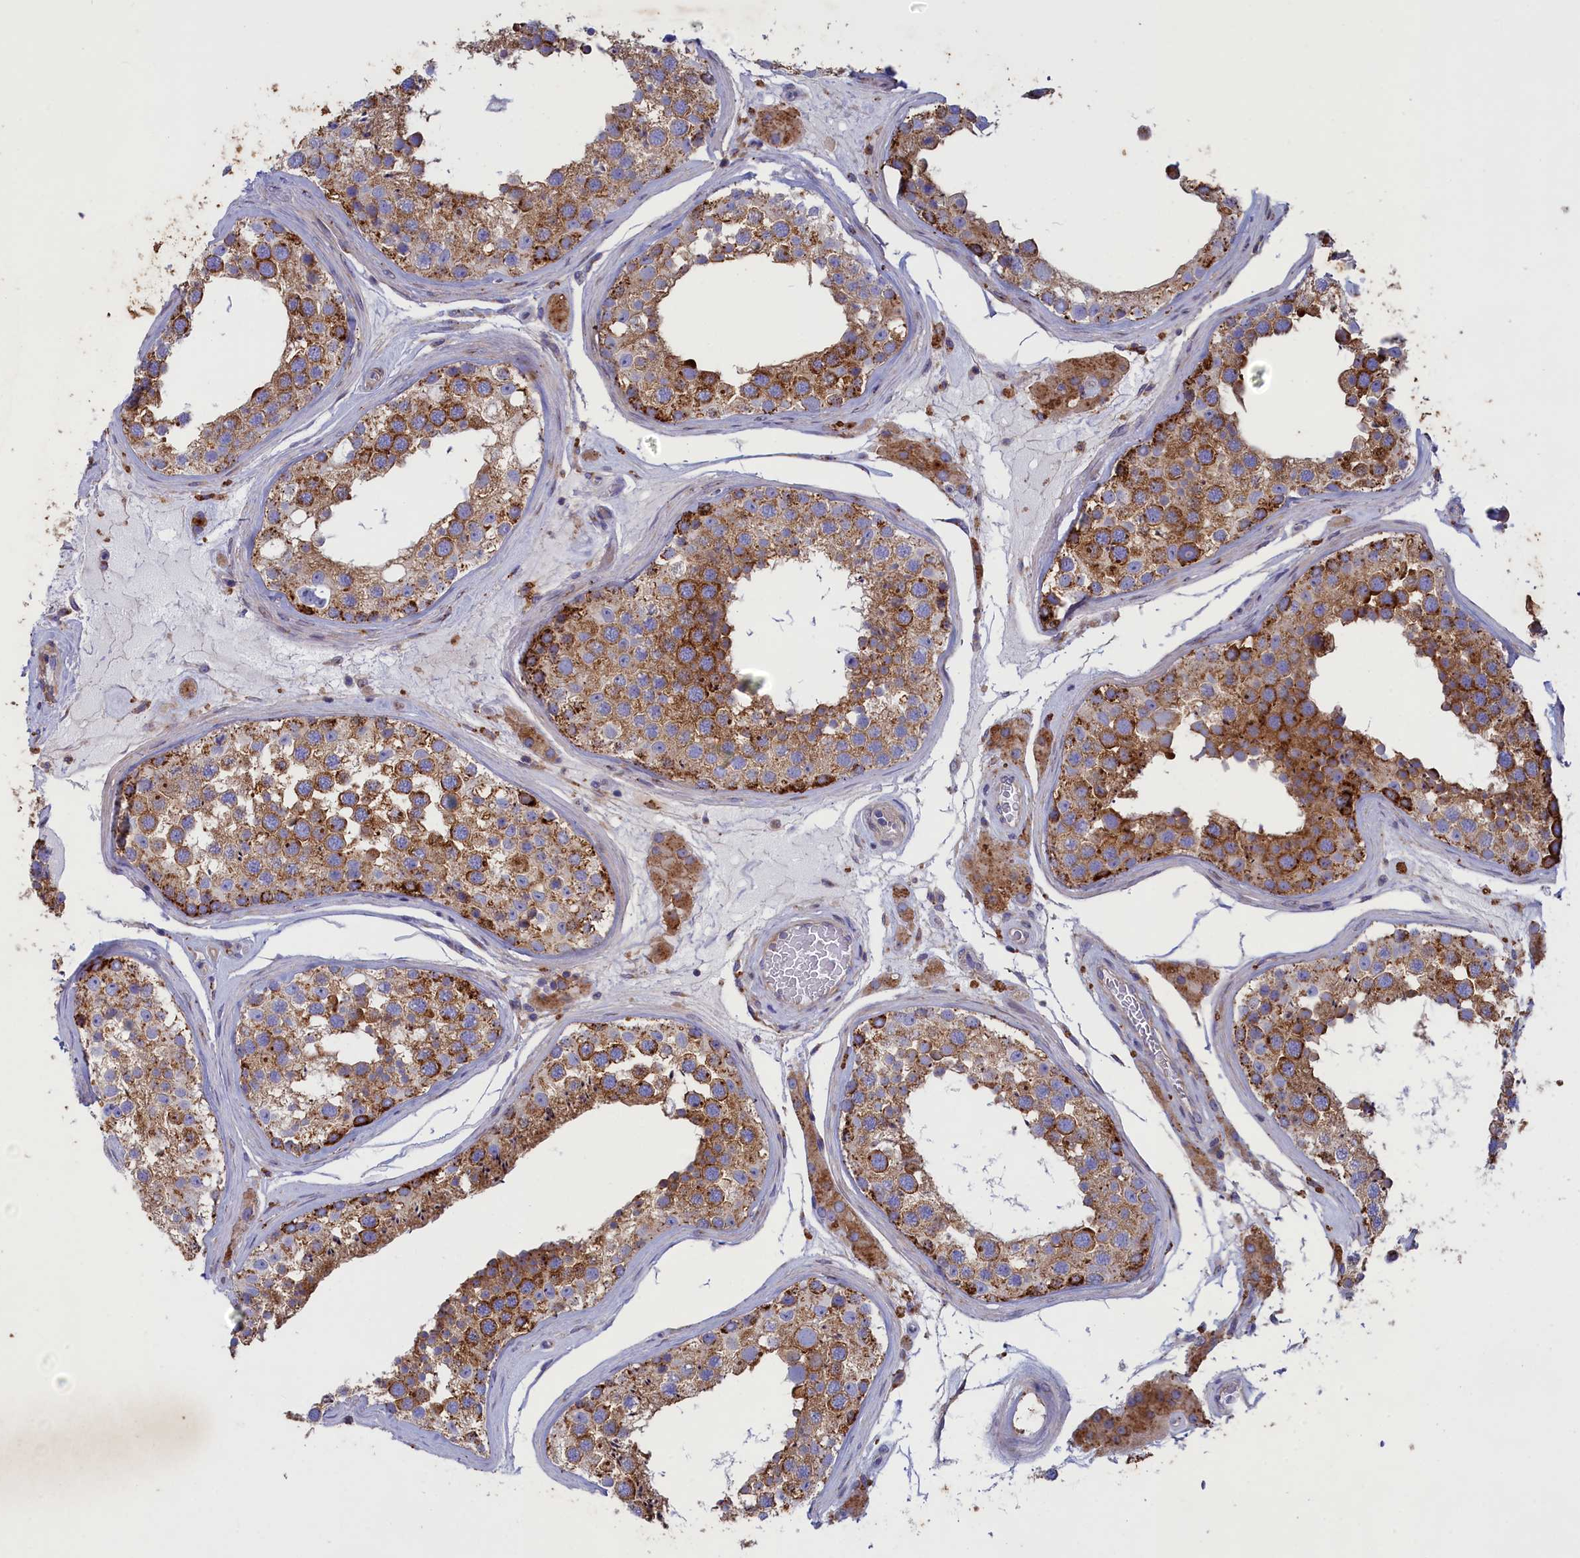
{"staining": {"intensity": "moderate", "quantity": ">75%", "location": "cytoplasmic/membranous"}, "tissue": "testis", "cell_type": "Cells in seminiferous ducts", "image_type": "normal", "snomed": [{"axis": "morphology", "description": "Normal tissue, NOS"}, {"axis": "topography", "description": "Testis"}], "caption": "Moderate cytoplasmic/membranous positivity is present in about >75% of cells in seminiferous ducts in normal testis. The staining was performed using DAB (3,3'-diaminobenzidine), with brown indicating positive protein expression. Nuclei are stained blue with hematoxylin.", "gene": "SCAMP4", "patient": {"sex": "male", "age": 46}}